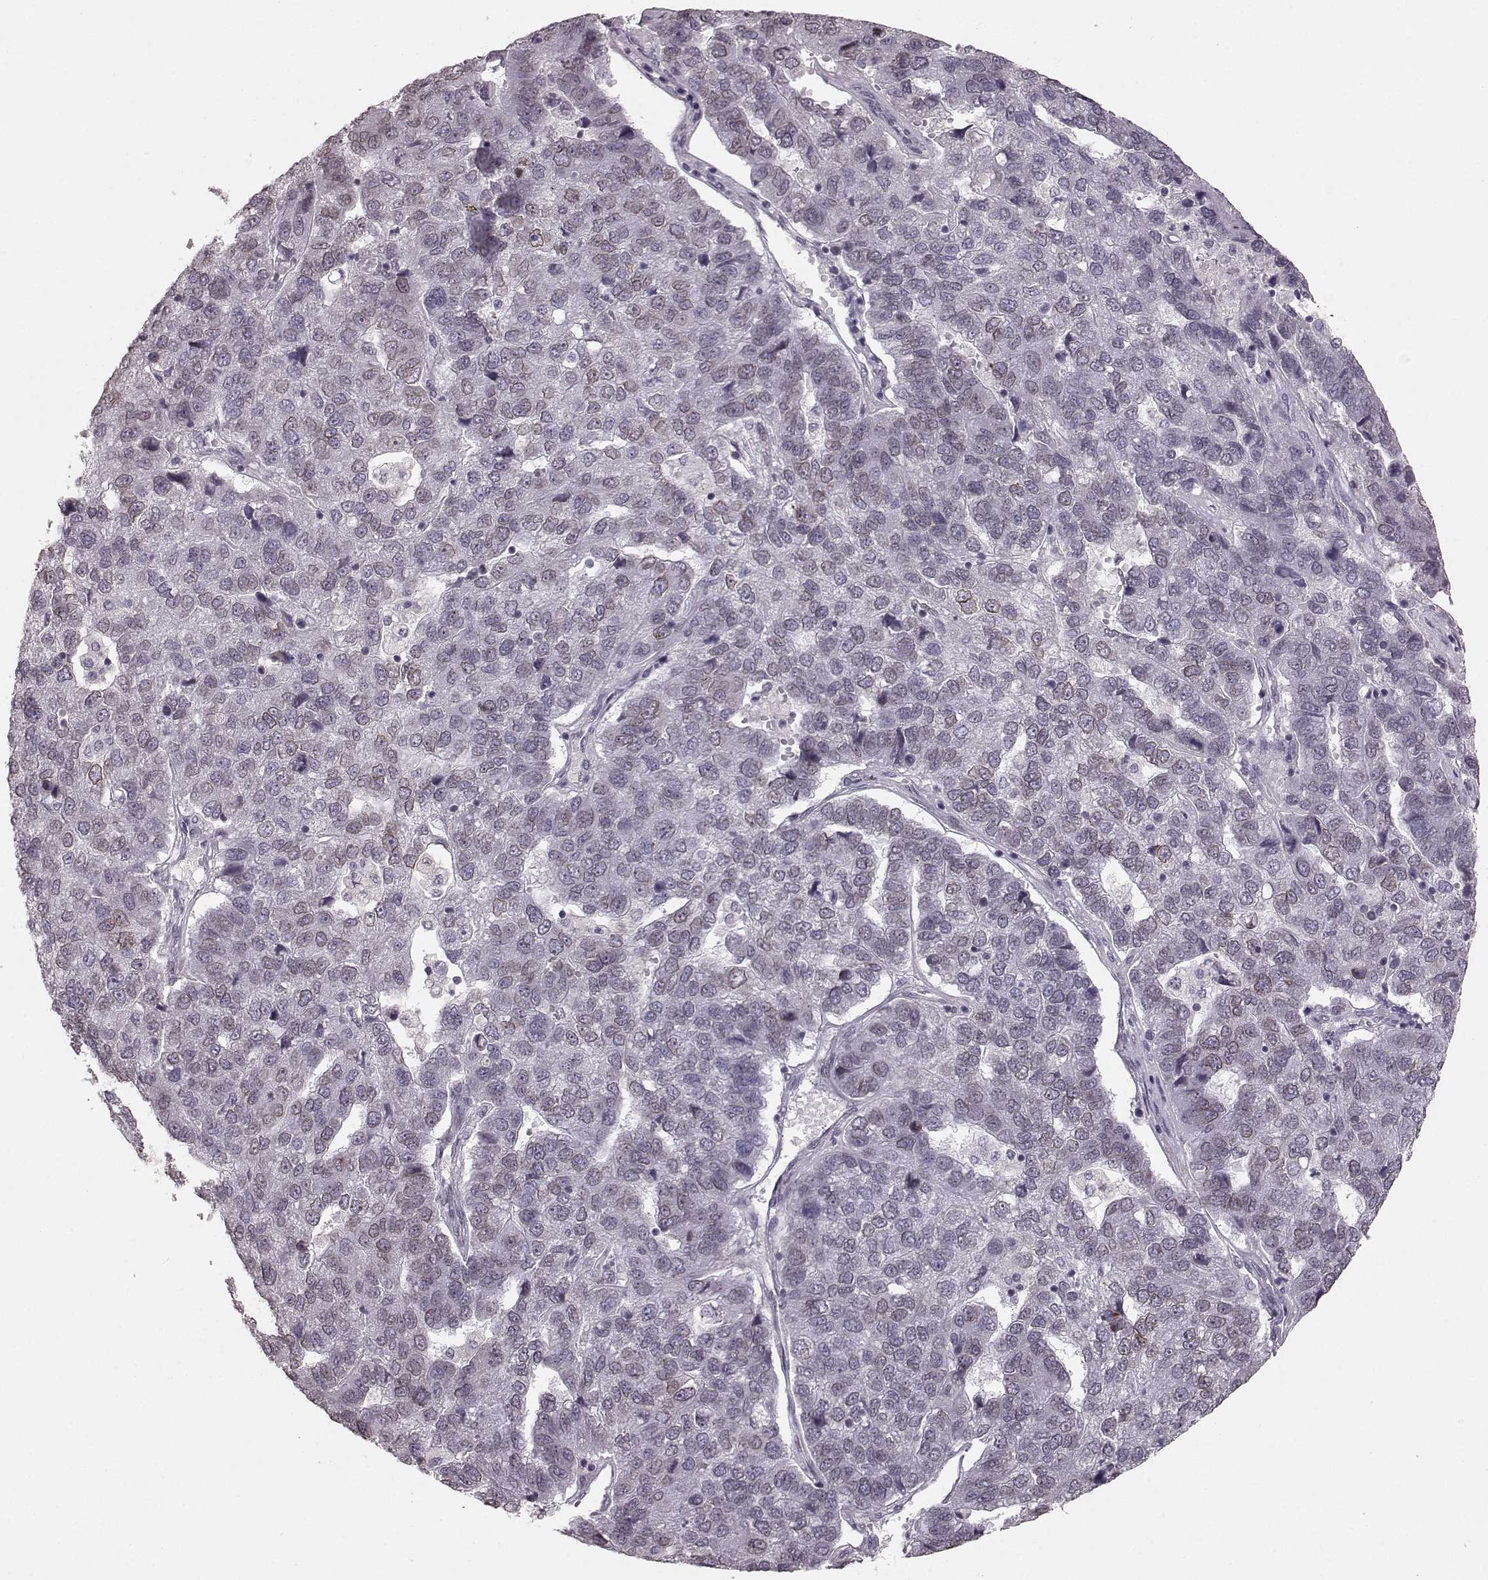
{"staining": {"intensity": "weak", "quantity": "25%-75%", "location": "cytoplasmic/membranous,nuclear"}, "tissue": "pancreatic cancer", "cell_type": "Tumor cells", "image_type": "cancer", "snomed": [{"axis": "morphology", "description": "Adenocarcinoma, NOS"}, {"axis": "topography", "description": "Pancreas"}], "caption": "Immunohistochemical staining of pancreatic cancer reveals weak cytoplasmic/membranous and nuclear protein staining in about 25%-75% of tumor cells.", "gene": "DCAF12", "patient": {"sex": "female", "age": 61}}